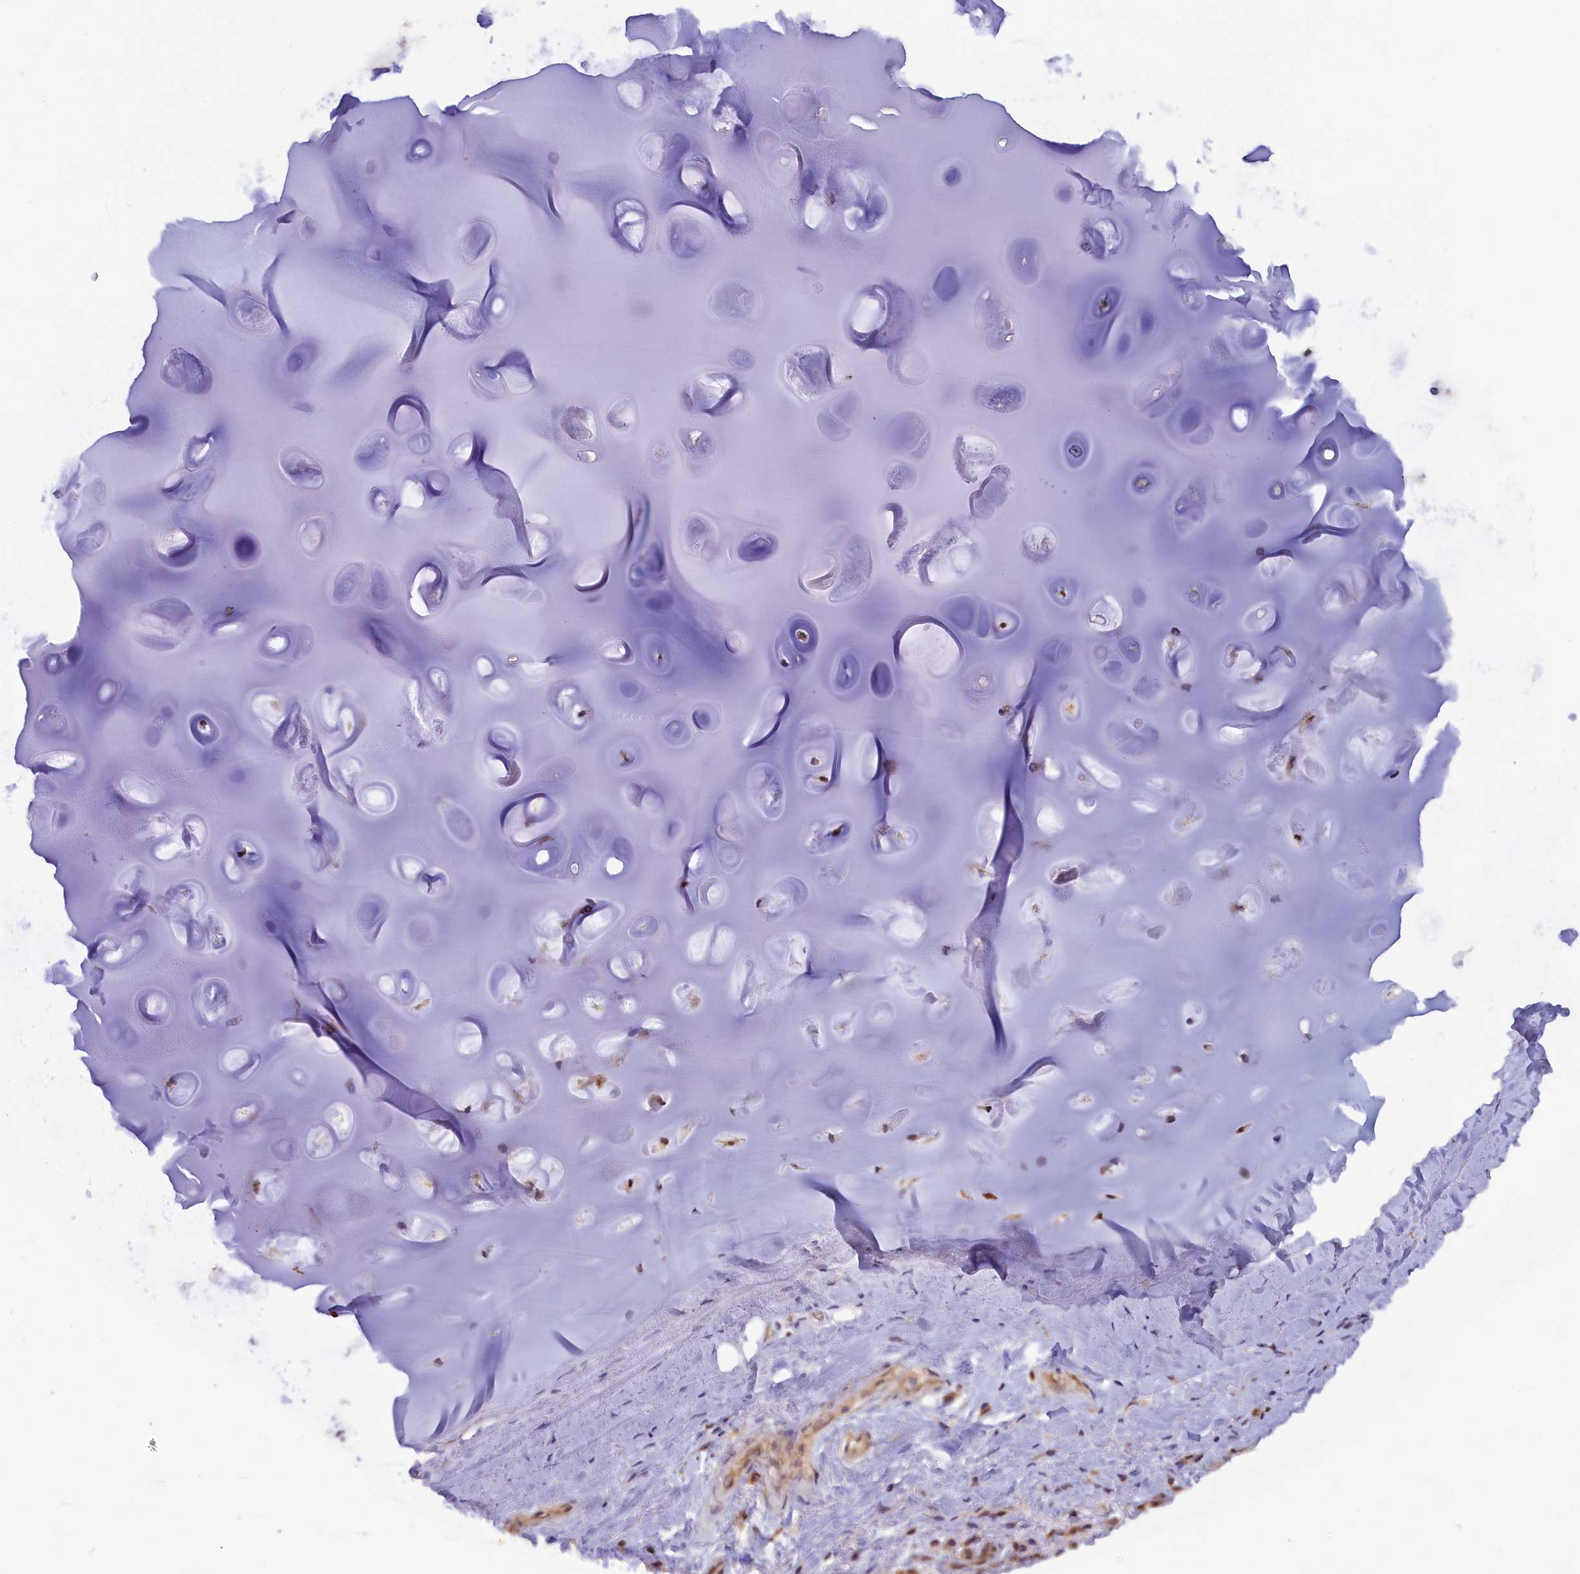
{"staining": {"intensity": "moderate", "quantity": "<25%", "location": "cytoplasmic/membranous"}, "tissue": "soft tissue", "cell_type": "Chondrocytes", "image_type": "normal", "snomed": [{"axis": "morphology", "description": "Normal tissue, NOS"}, {"axis": "topography", "description": "Lymph node"}, {"axis": "topography", "description": "Cartilage tissue"}, {"axis": "topography", "description": "Bronchus"}], "caption": "Unremarkable soft tissue displays moderate cytoplasmic/membranous positivity in about <25% of chondrocytes, visualized by immunohistochemistry. The staining is performed using DAB (3,3'-diaminobenzidine) brown chromogen to label protein expression. The nuclei are counter-stained blue using hematoxylin.", "gene": "JPT2", "patient": {"sex": "male", "age": 63}}